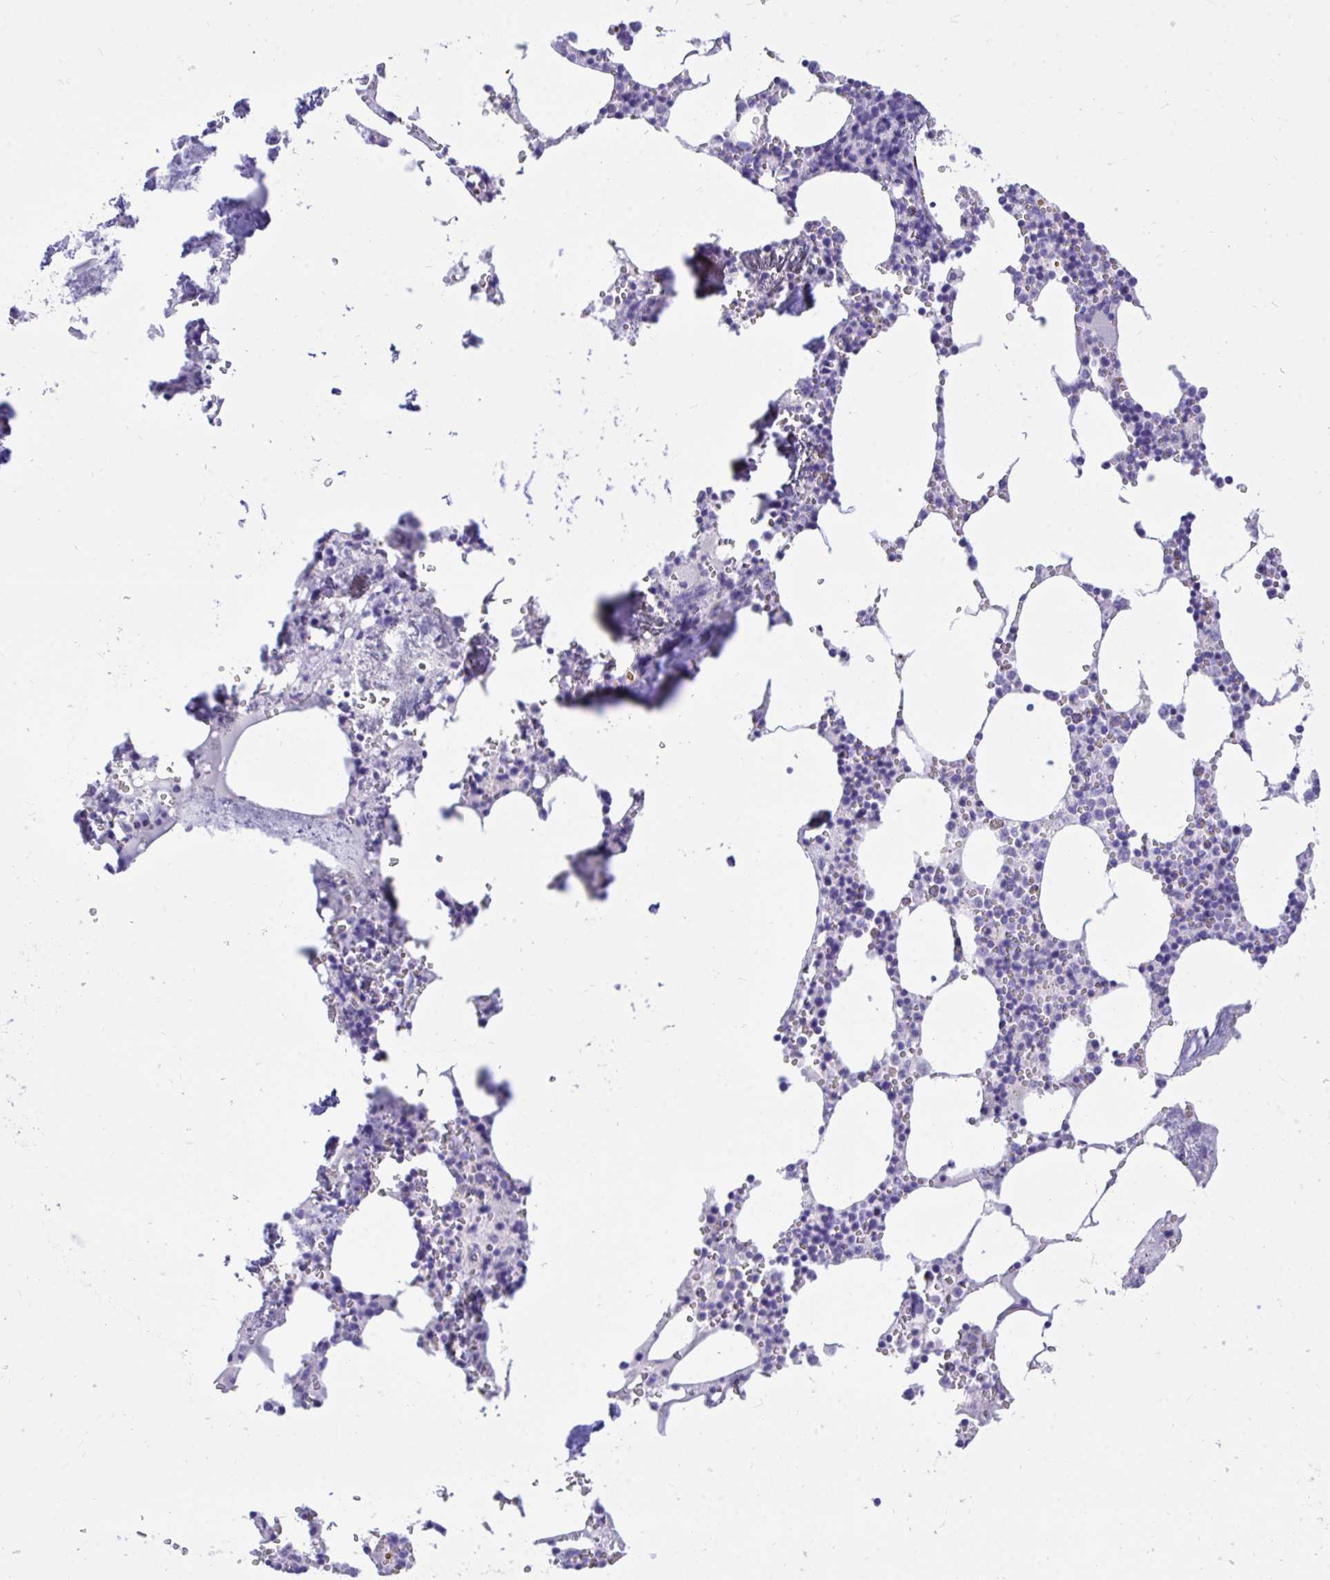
{"staining": {"intensity": "negative", "quantity": "none", "location": "none"}, "tissue": "bone marrow", "cell_type": "Hematopoietic cells", "image_type": "normal", "snomed": [{"axis": "morphology", "description": "Normal tissue, NOS"}, {"axis": "topography", "description": "Bone marrow"}], "caption": "Bone marrow was stained to show a protein in brown. There is no significant positivity in hematopoietic cells. (DAB (3,3'-diaminobenzidine) immunohistochemistry (IHC), high magnification).", "gene": "MON1A", "patient": {"sex": "male", "age": 54}}